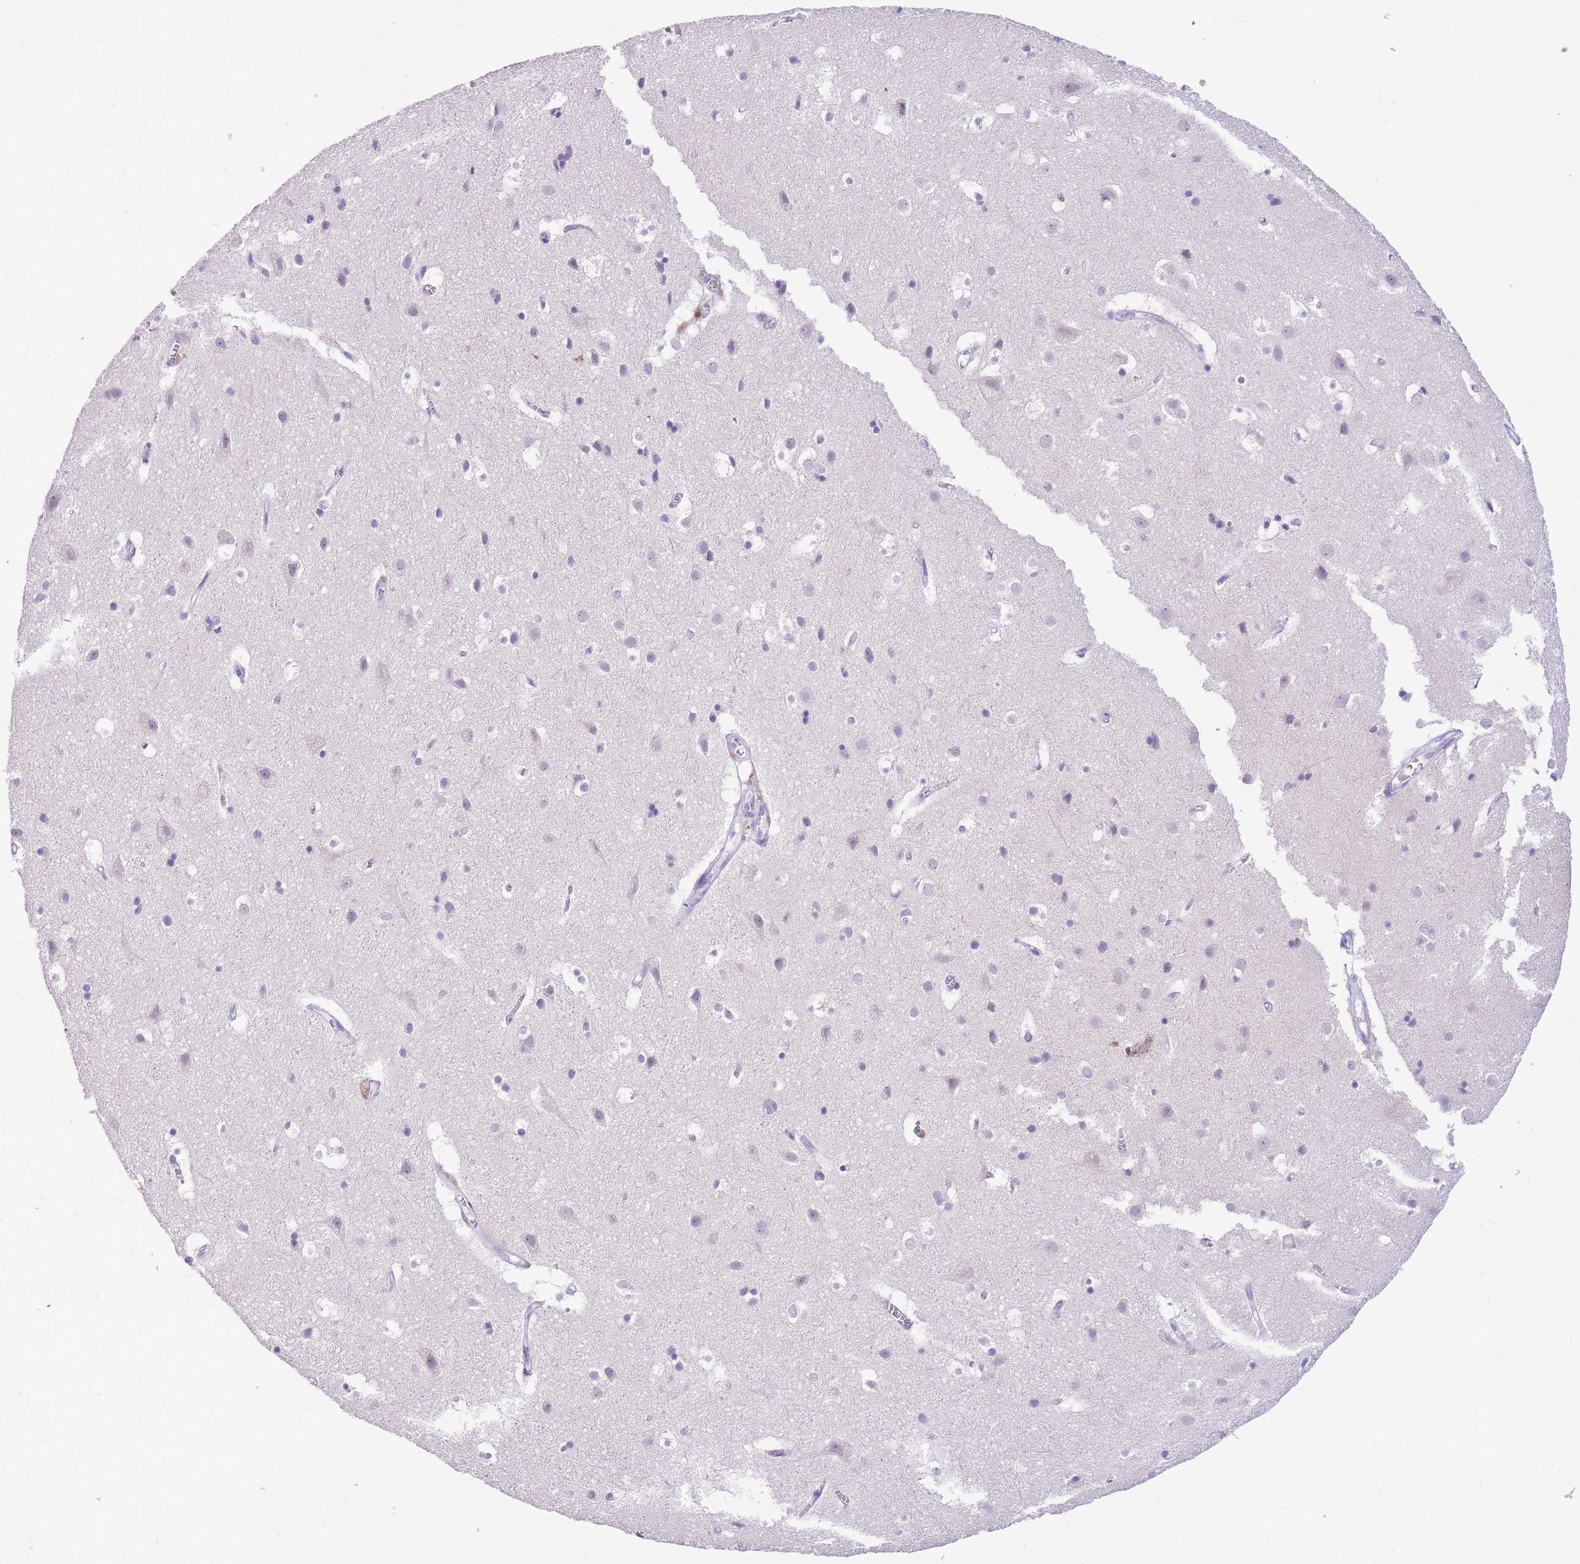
{"staining": {"intensity": "negative", "quantity": "none", "location": "none"}, "tissue": "cerebral cortex", "cell_type": "Endothelial cells", "image_type": "normal", "snomed": [{"axis": "morphology", "description": "Normal tissue, NOS"}, {"axis": "topography", "description": "Cerebral cortex"}], "caption": "This is an immunohistochemistry image of normal human cerebral cortex. There is no staining in endothelial cells.", "gene": "R3HDM4", "patient": {"sex": "male", "age": 54}}